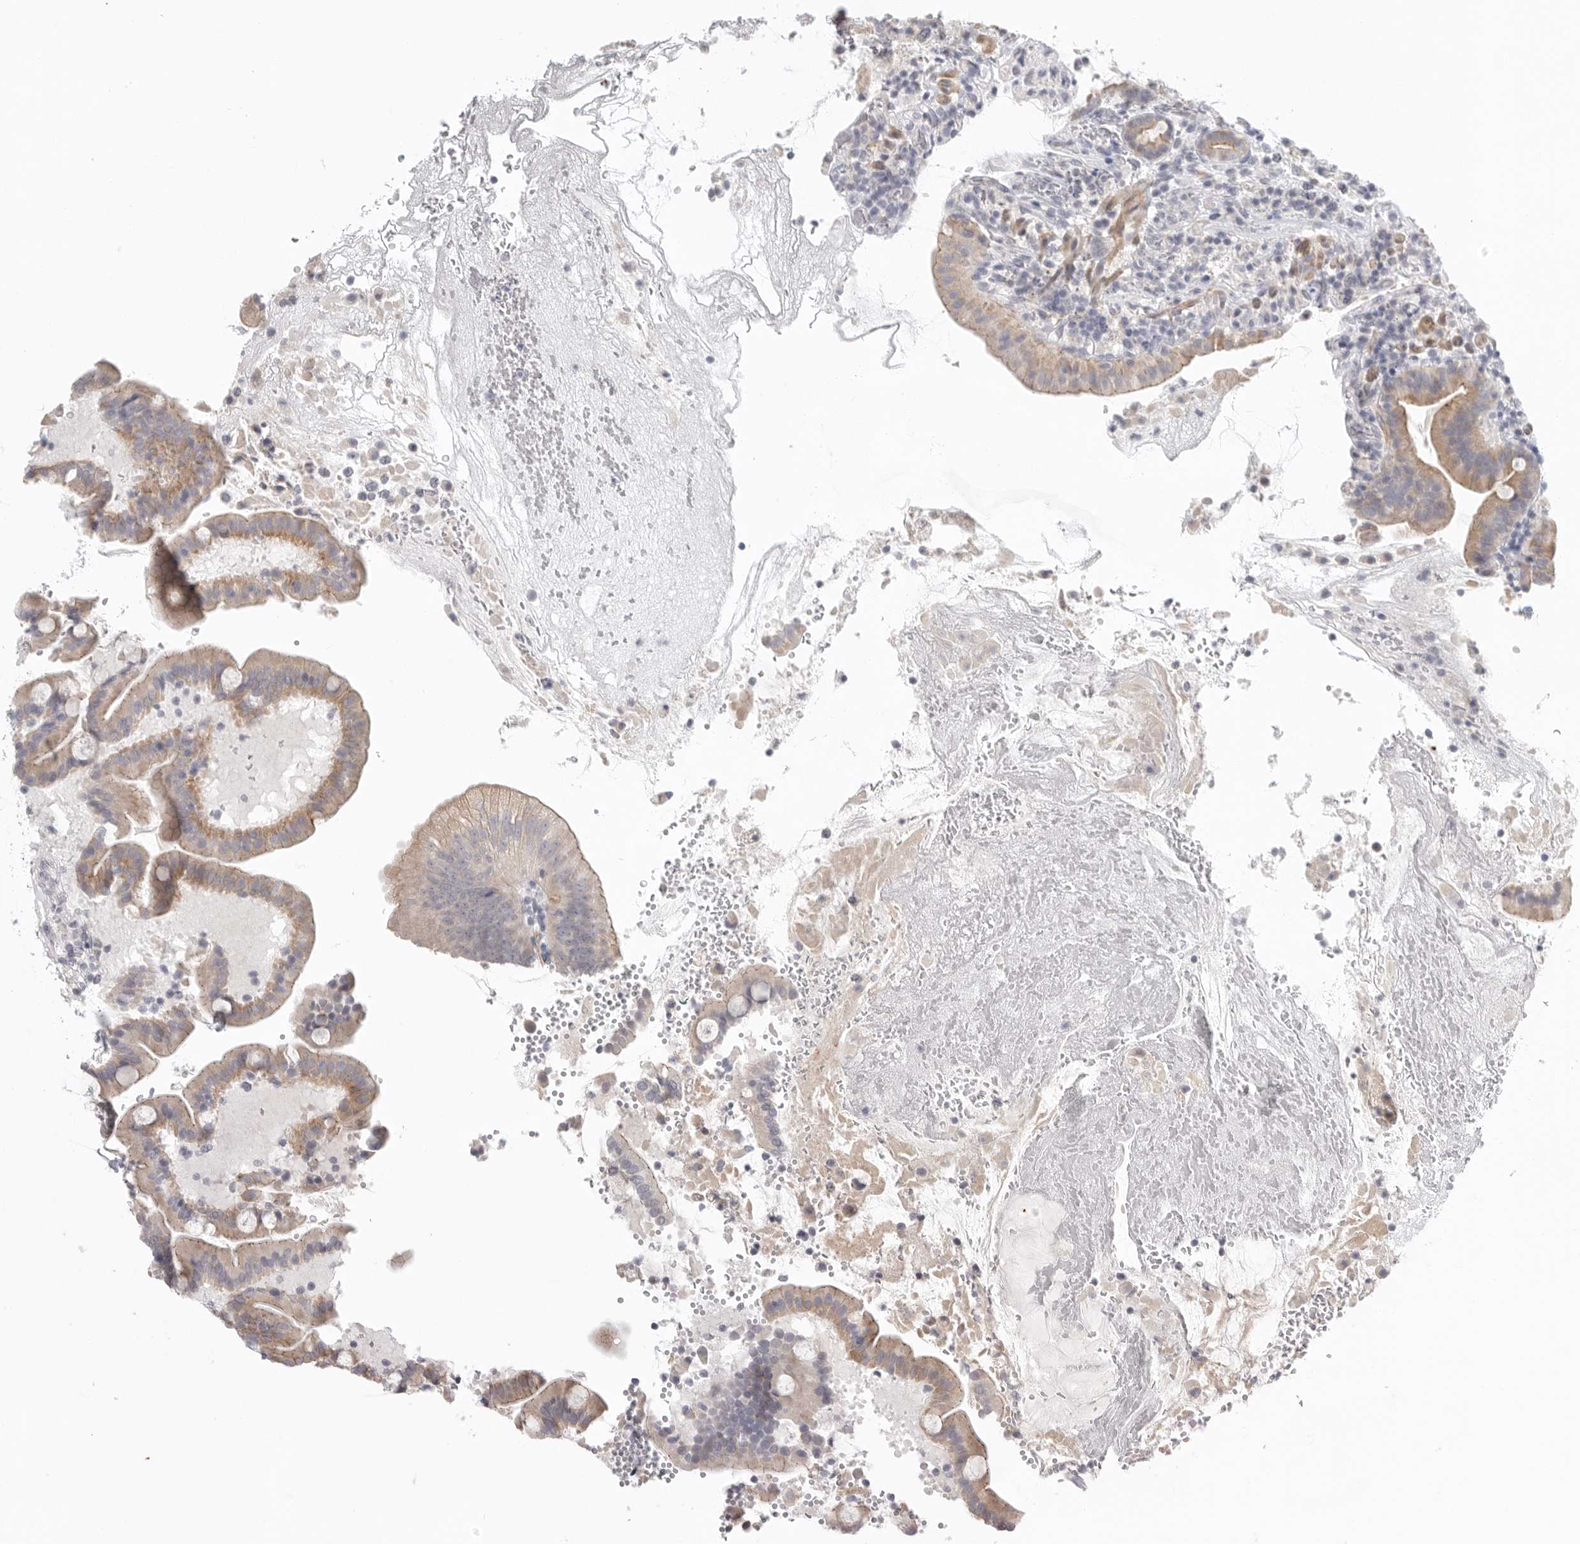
{"staining": {"intensity": "moderate", "quantity": "<25%", "location": "cytoplasmic/membranous"}, "tissue": "duodenum", "cell_type": "Glandular cells", "image_type": "normal", "snomed": [{"axis": "morphology", "description": "Normal tissue, NOS"}, {"axis": "topography", "description": "Duodenum"}], "caption": "Protein staining by immunohistochemistry (IHC) displays moderate cytoplasmic/membranous staining in about <25% of glandular cells in unremarkable duodenum. (DAB IHC with brightfield microscopy, high magnification).", "gene": "STAB2", "patient": {"sex": "male", "age": 54}}